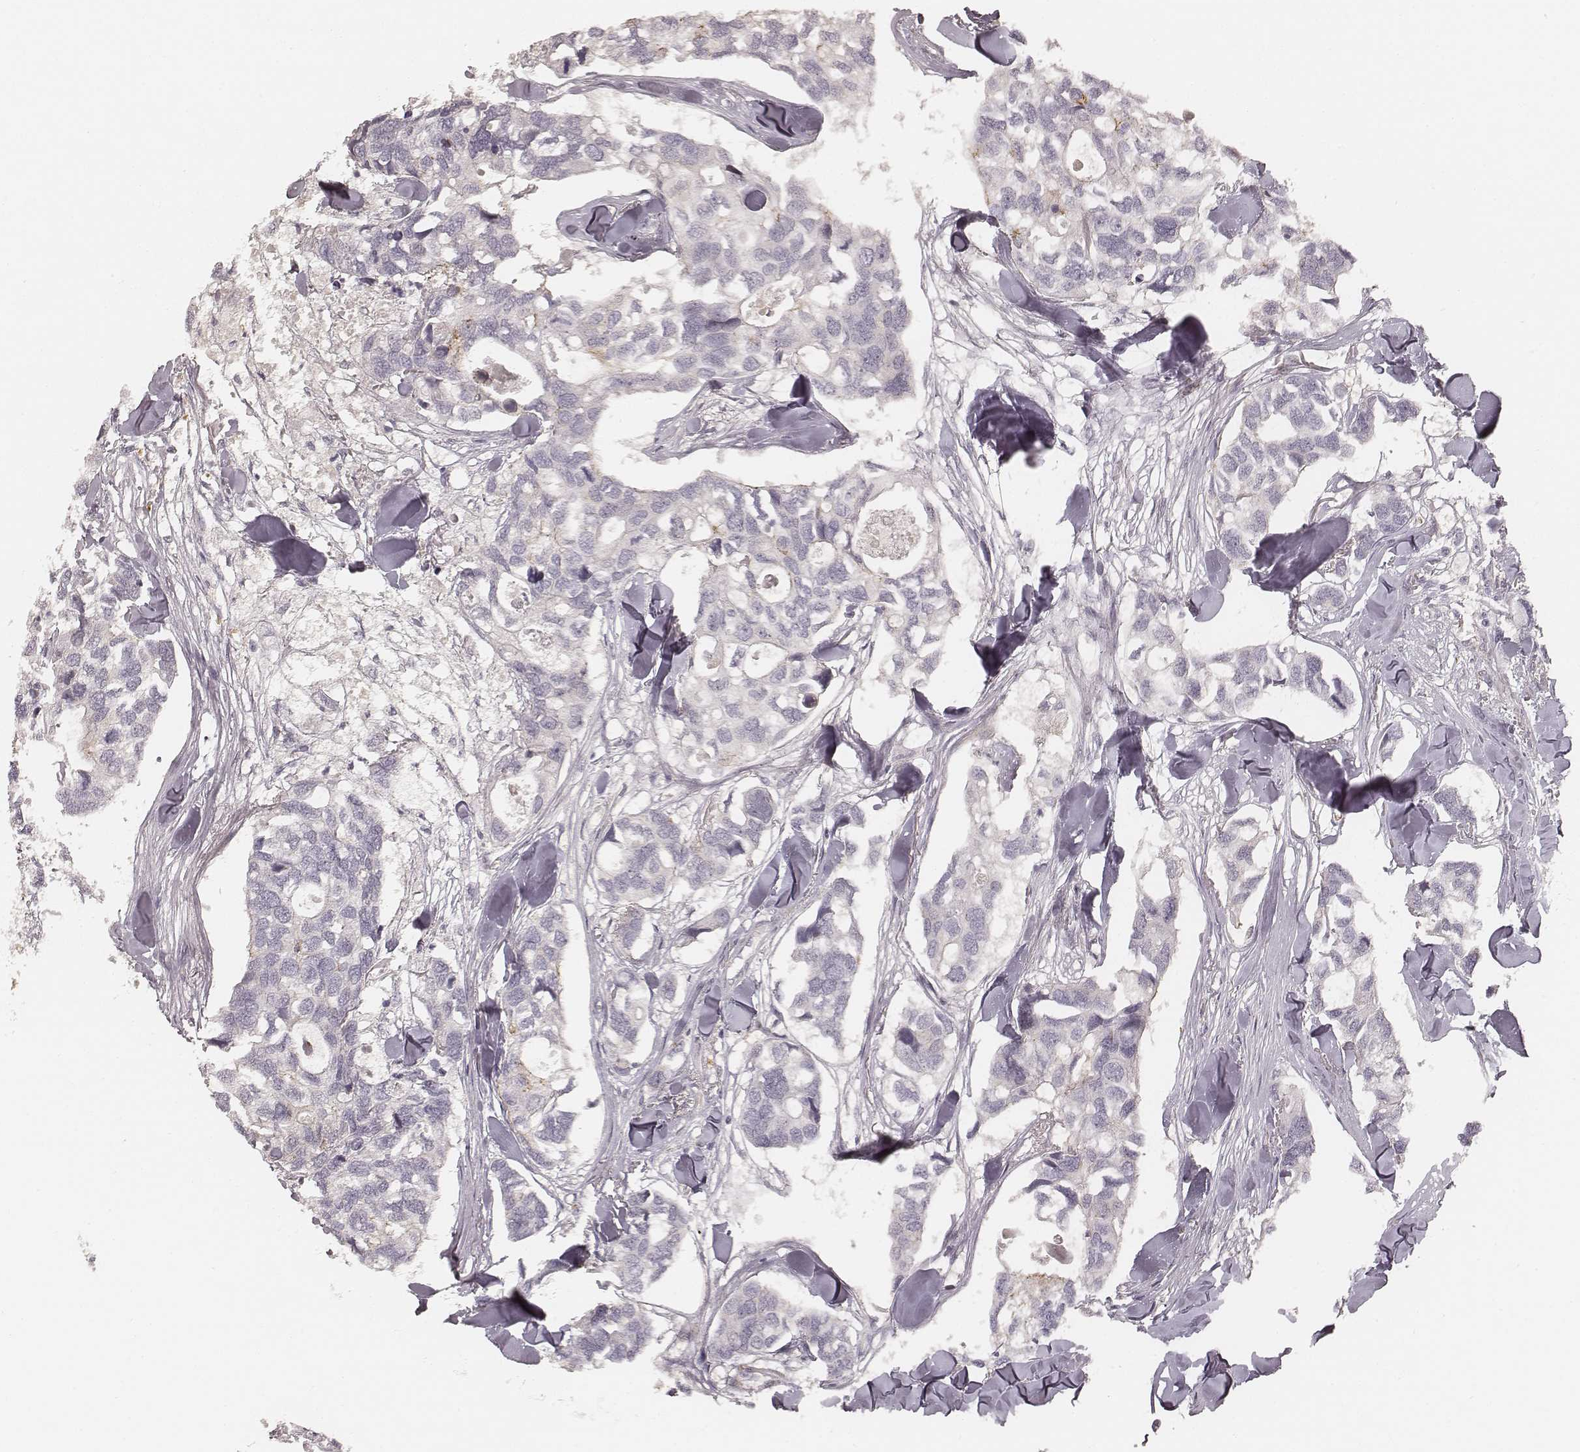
{"staining": {"intensity": "negative", "quantity": "none", "location": "none"}, "tissue": "breast cancer", "cell_type": "Tumor cells", "image_type": "cancer", "snomed": [{"axis": "morphology", "description": "Duct carcinoma"}, {"axis": "topography", "description": "Breast"}], "caption": "There is no significant expression in tumor cells of intraductal carcinoma (breast).", "gene": "GORASP2", "patient": {"sex": "female", "age": 83}}